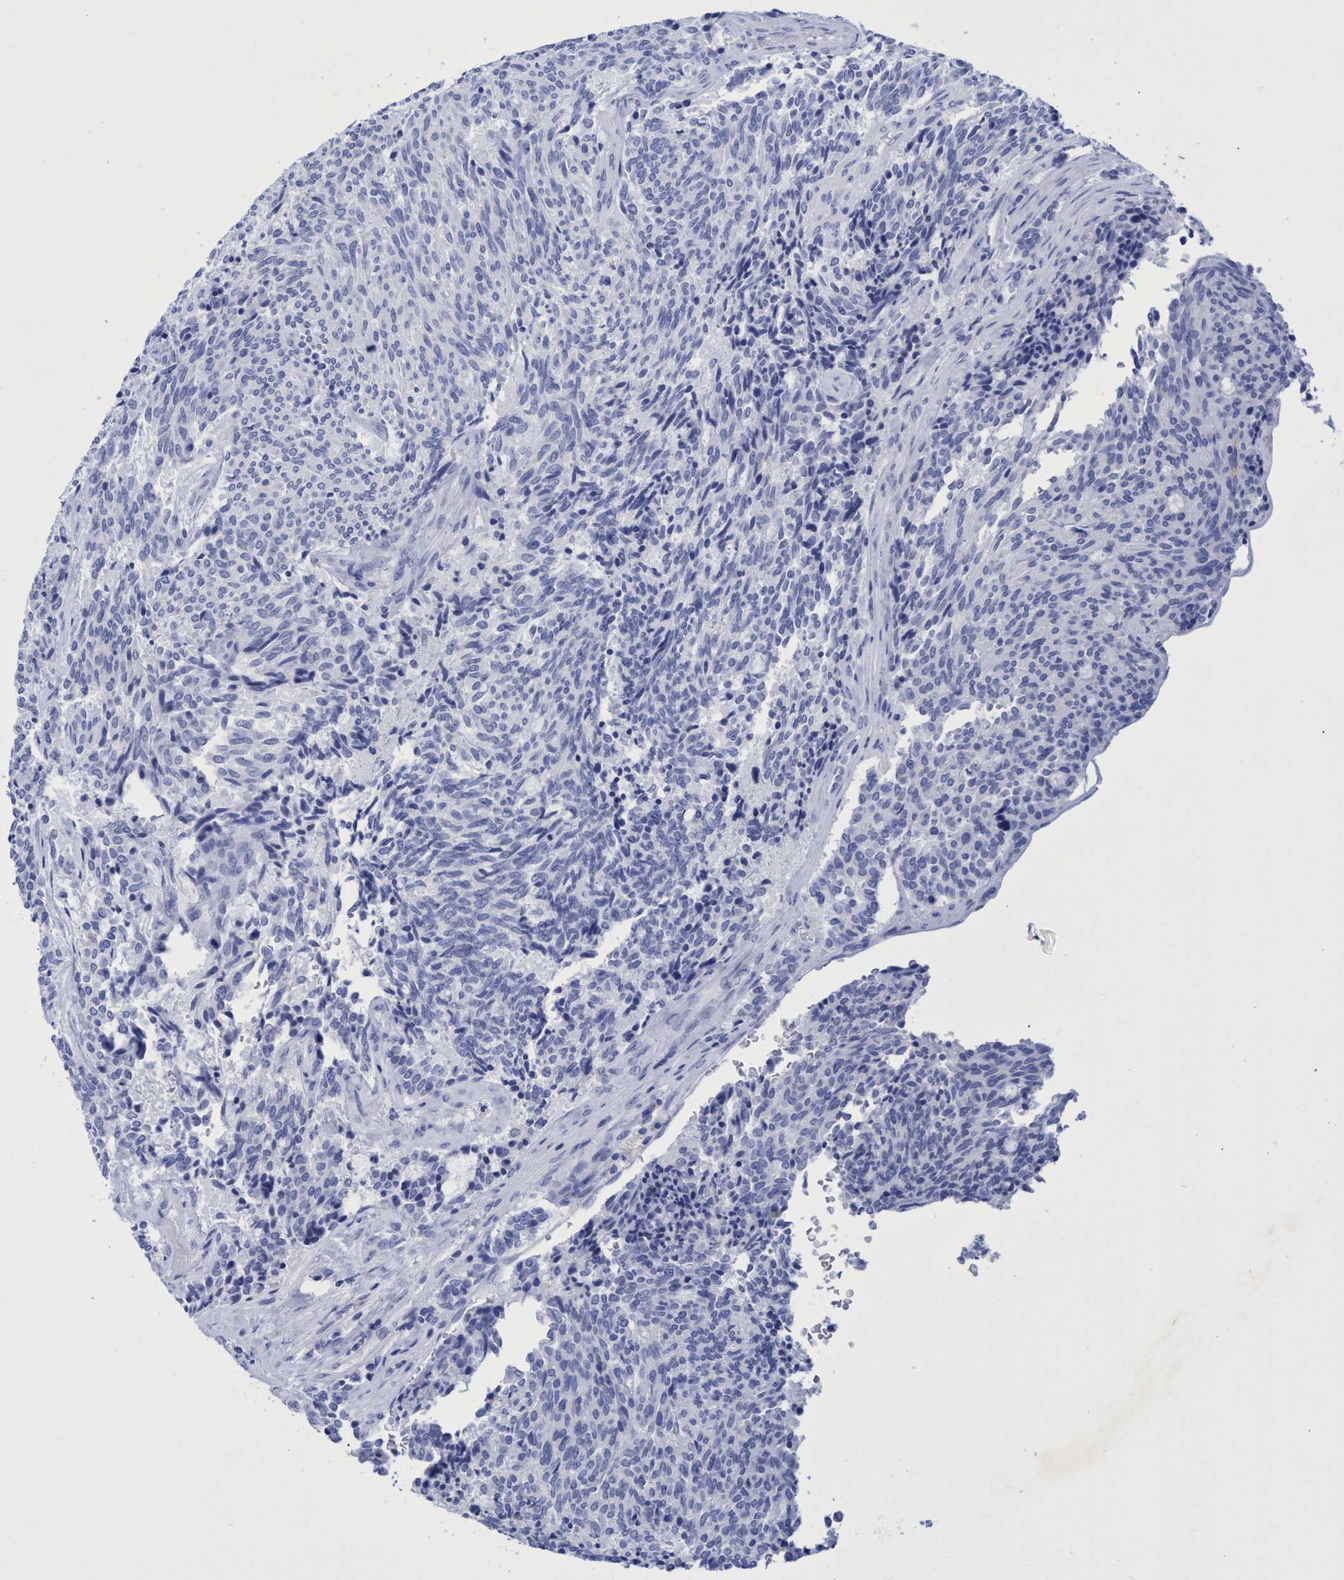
{"staining": {"intensity": "negative", "quantity": "none", "location": "none"}, "tissue": "carcinoid", "cell_type": "Tumor cells", "image_type": "cancer", "snomed": [{"axis": "morphology", "description": "Carcinoid, malignant, NOS"}, {"axis": "topography", "description": "Pancreas"}], "caption": "A high-resolution photomicrograph shows IHC staining of carcinoid, which exhibits no significant positivity in tumor cells.", "gene": "INSL6", "patient": {"sex": "female", "age": 54}}